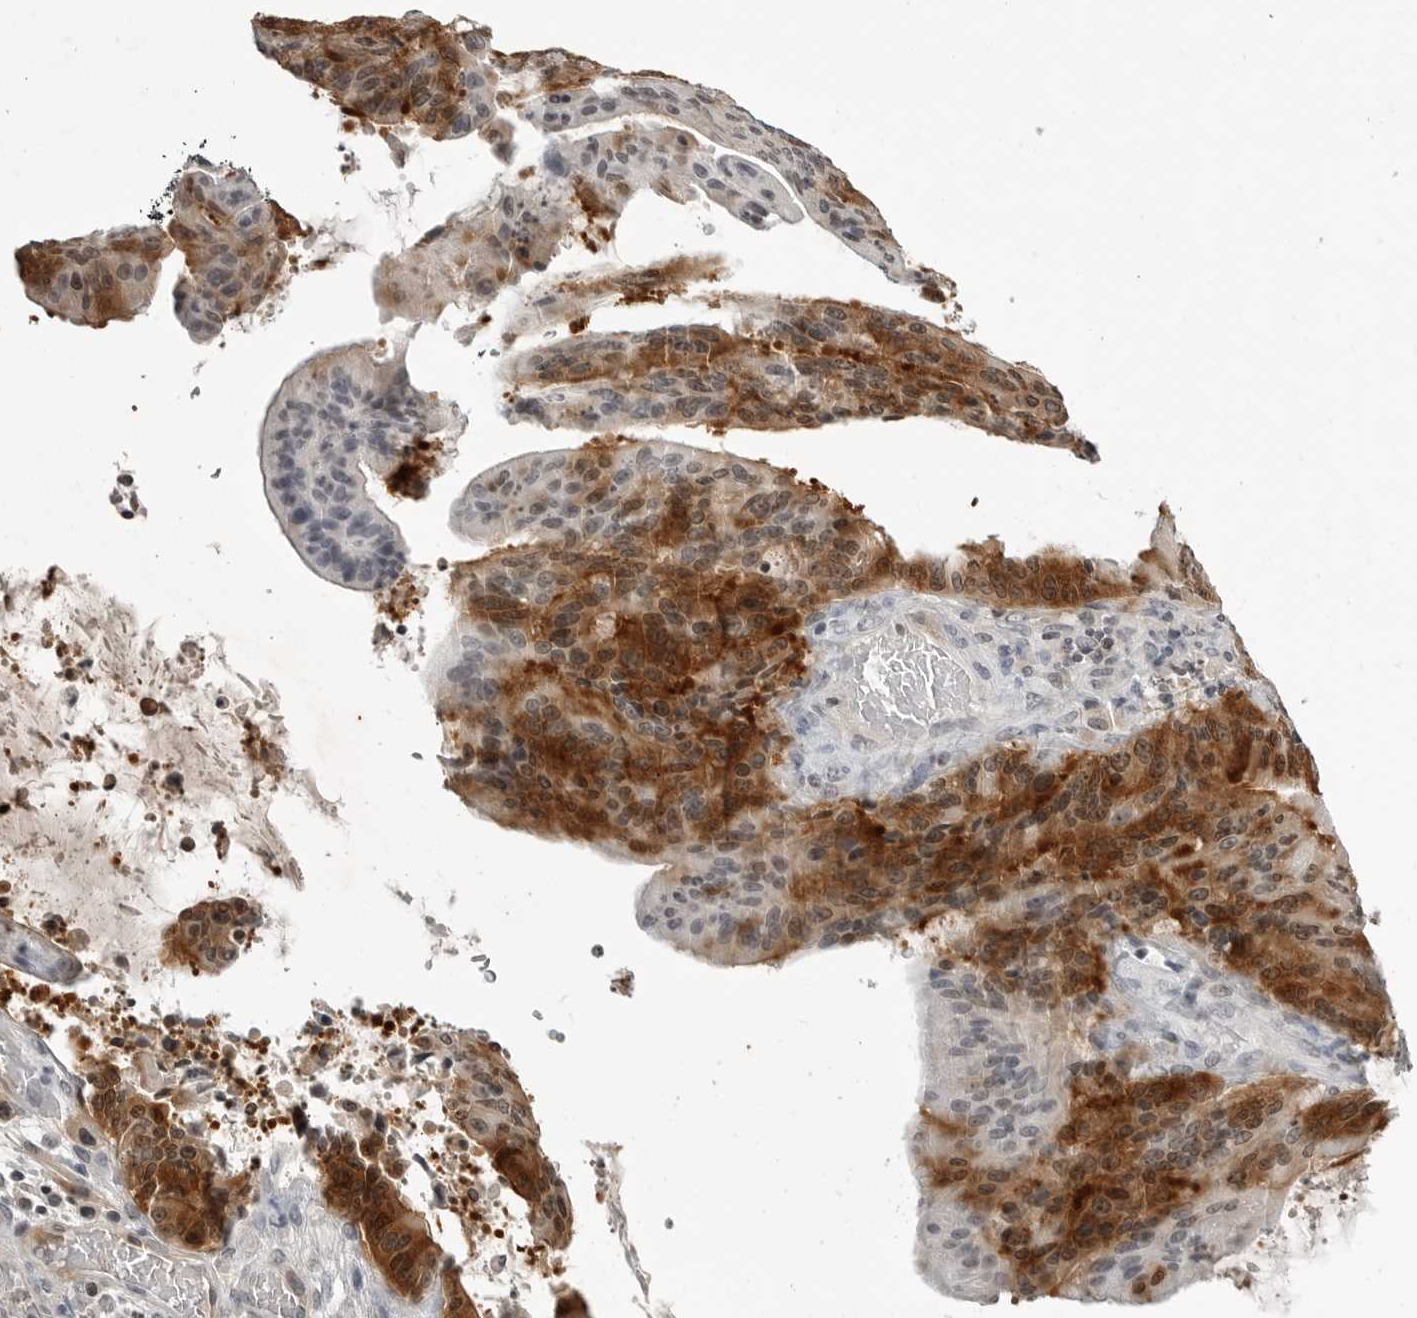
{"staining": {"intensity": "strong", "quantity": "25%-75%", "location": "cytoplasmic/membranous,nuclear"}, "tissue": "liver cancer", "cell_type": "Tumor cells", "image_type": "cancer", "snomed": [{"axis": "morphology", "description": "Normal tissue, NOS"}, {"axis": "morphology", "description": "Cholangiocarcinoma"}, {"axis": "topography", "description": "Liver"}, {"axis": "topography", "description": "Peripheral nerve tissue"}], "caption": "Immunohistochemical staining of human liver cholangiocarcinoma demonstrates high levels of strong cytoplasmic/membranous and nuclear staining in about 25%-75% of tumor cells.", "gene": "RRM1", "patient": {"sex": "female", "age": 73}}